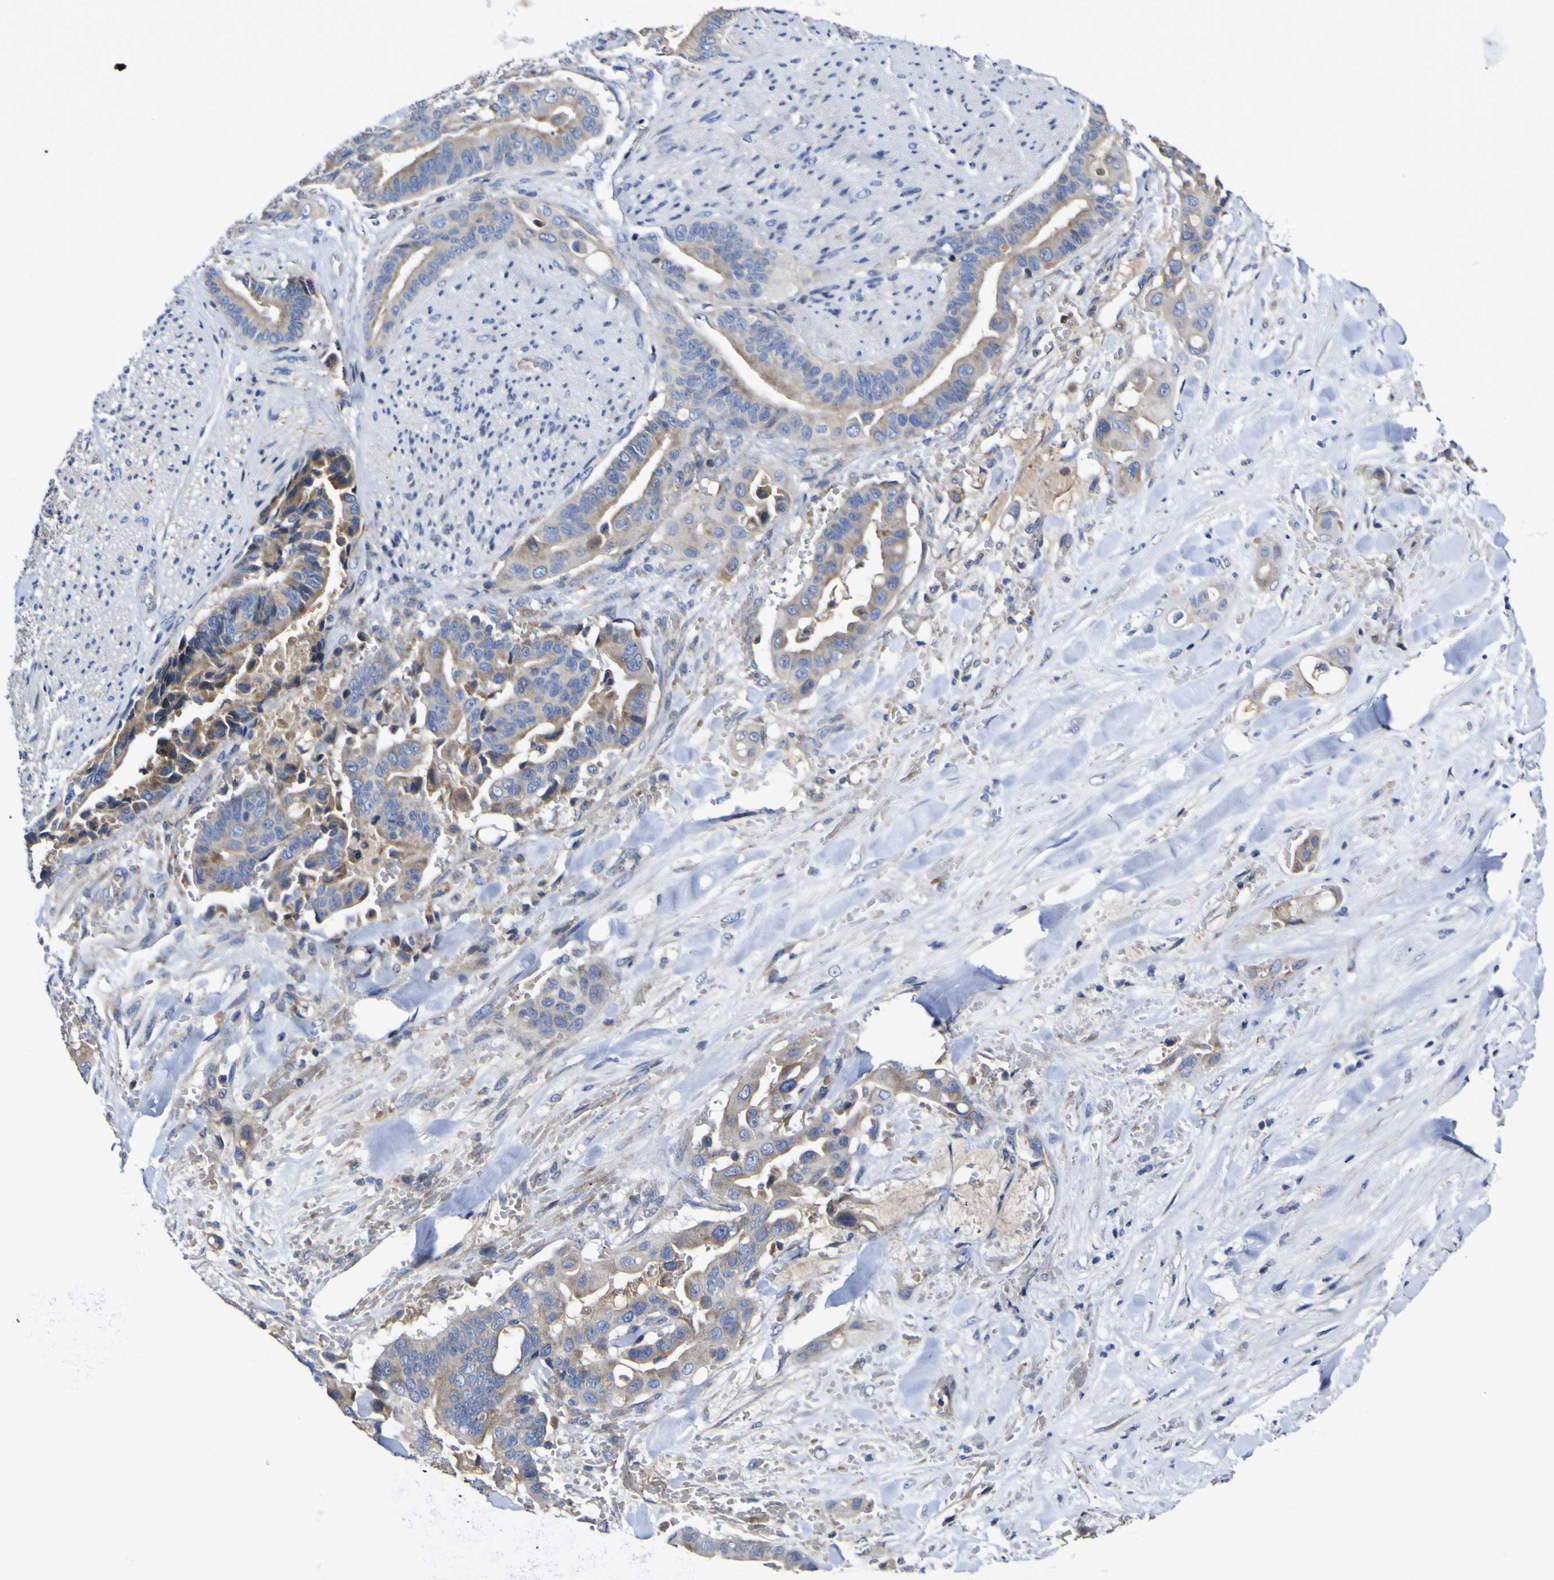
{"staining": {"intensity": "moderate", "quantity": ">75%", "location": "cytoplasmic/membranous"}, "tissue": "liver cancer", "cell_type": "Tumor cells", "image_type": "cancer", "snomed": [{"axis": "morphology", "description": "Cholangiocarcinoma"}, {"axis": "topography", "description": "Liver"}], "caption": "Tumor cells demonstrate medium levels of moderate cytoplasmic/membranous expression in approximately >75% of cells in liver cancer. (IHC, brightfield microscopy, high magnification).", "gene": "CCDC90B", "patient": {"sex": "female", "age": 61}}